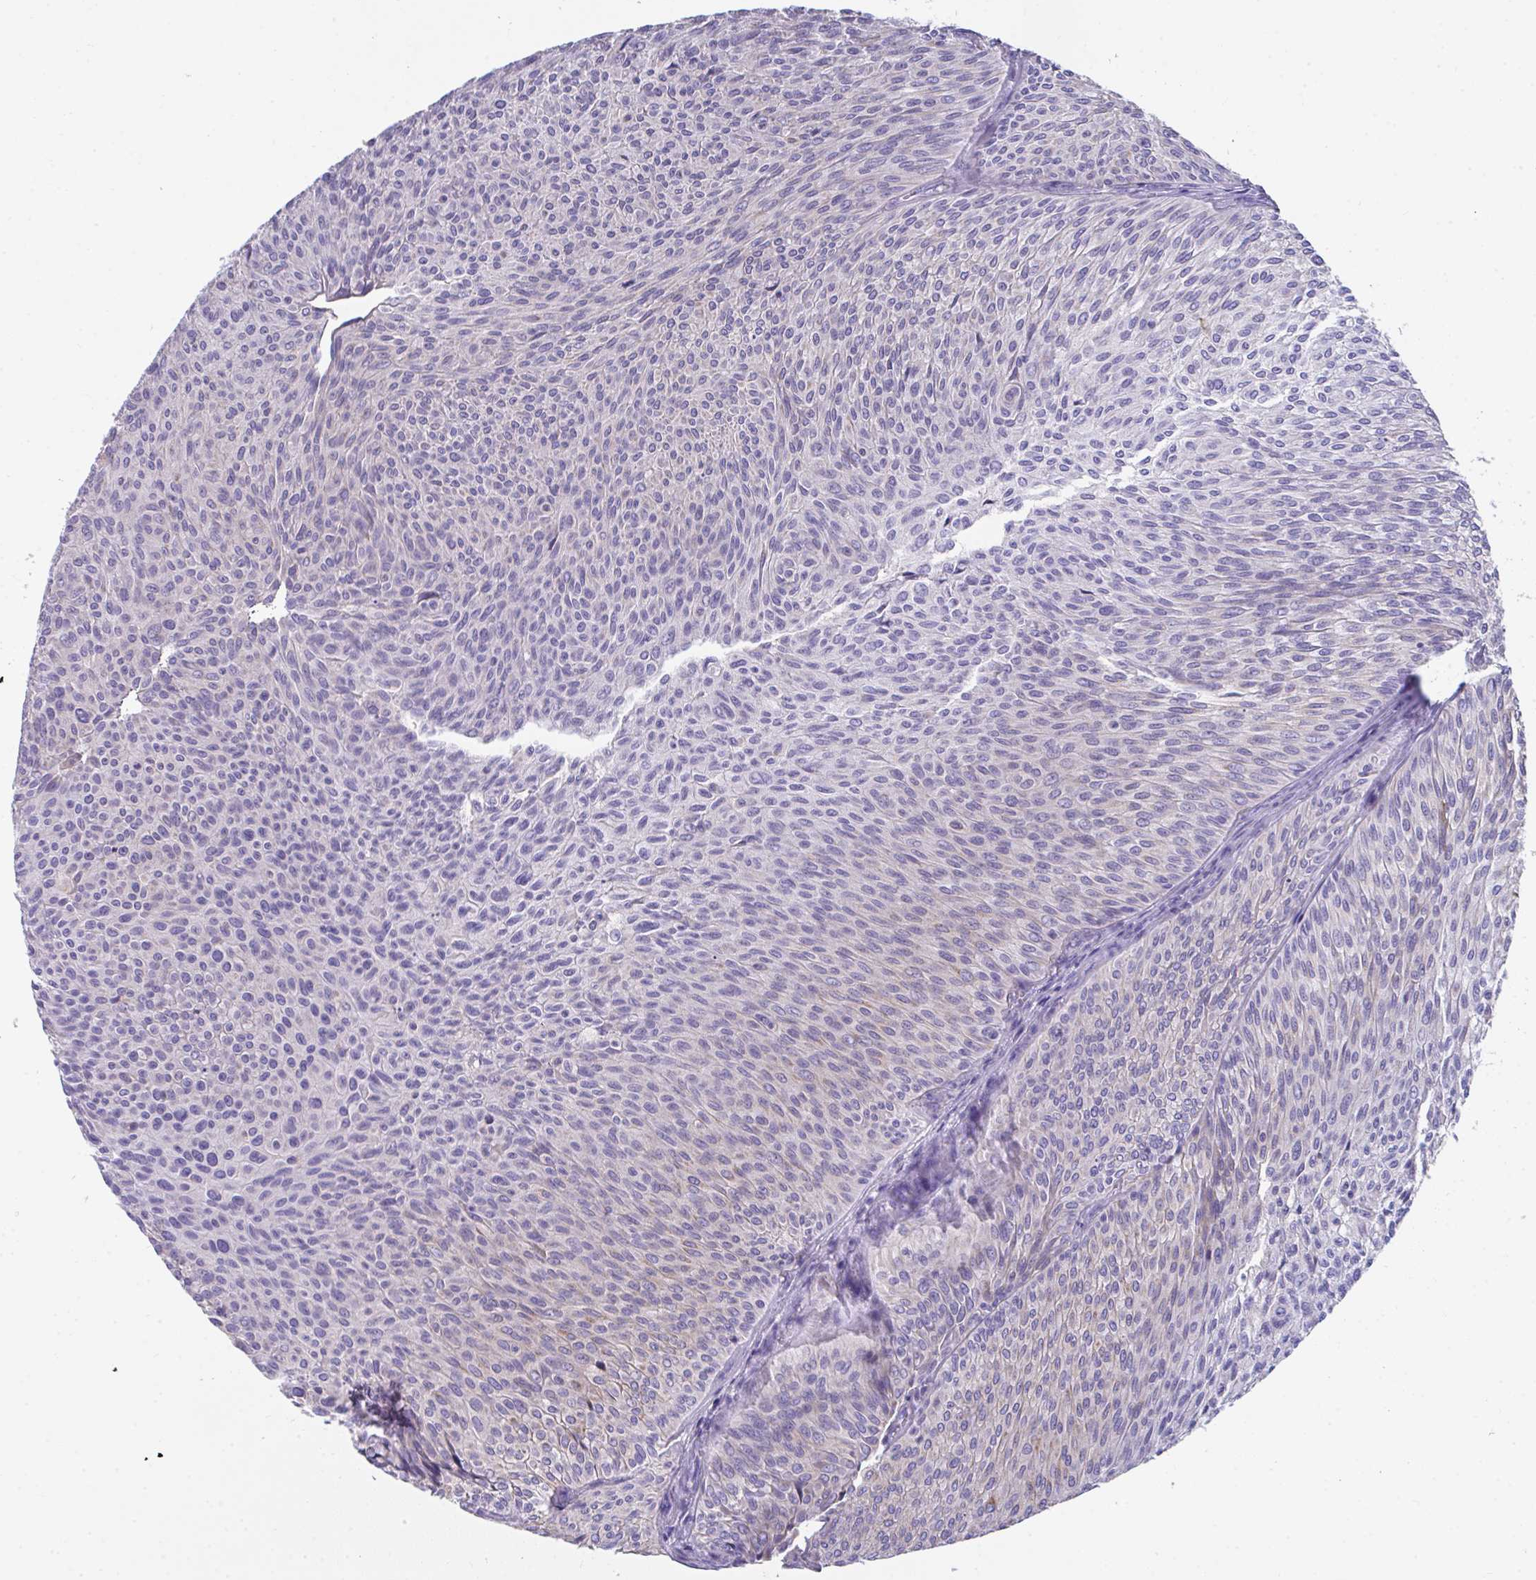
{"staining": {"intensity": "weak", "quantity": "<25%", "location": "cytoplasmic/membranous"}, "tissue": "urothelial cancer", "cell_type": "Tumor cells", "image_type": "cancer", "snomed": [{"axis": "morphology", "description": "Urothelial carcinoma, Low grade"}, {"axis": "topography", "description": "Urinary bladder"}], "caption": "IHC image of neoplastic tissue: human urothelial cancer stained with DAB (3,3'-diaminobenzidine) displays no significant protein expression in tumor cells.", "gene": "COA5", "patient": {"sex": "male", "age": 91}}